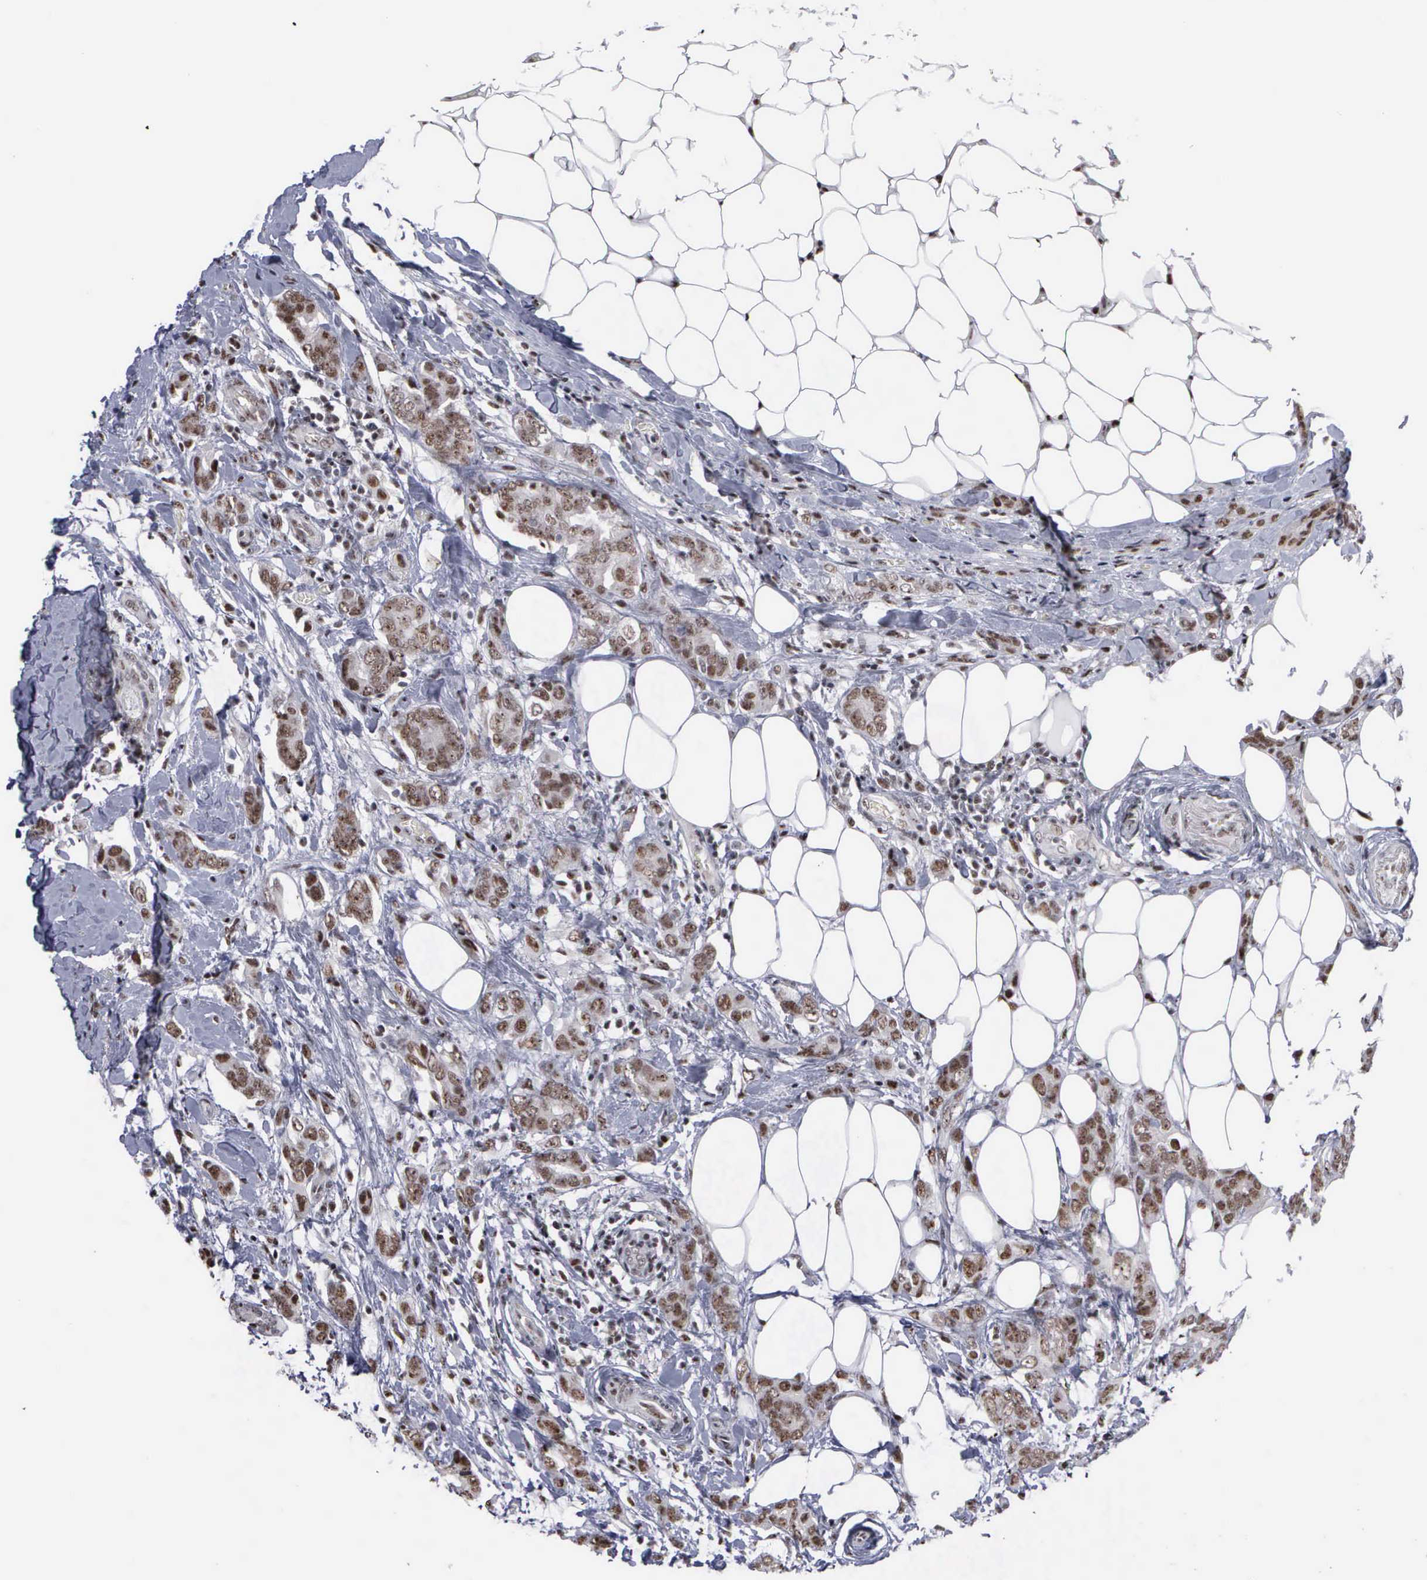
{"staining": {"intensity": "moderate", "quantity": "25%-75%", "location": "nuclear"}, "tissue": "breast cancer", "cell_type": "Tumor cells", "image_type": "cancer", "snomed": [{"axis": "morphology", "description": "Duct carcinoma"}, {"axis": "topography", "description": "Breast"}], "caption": "Immunohistochemical staining of breast infiltrating ductal carcinoma reveals moderate nuclear protein positivity in approximately 25%-75% of tumor cells.", "gene": "KIAA0586", "patient": {"sex": "female", "age": 53}}